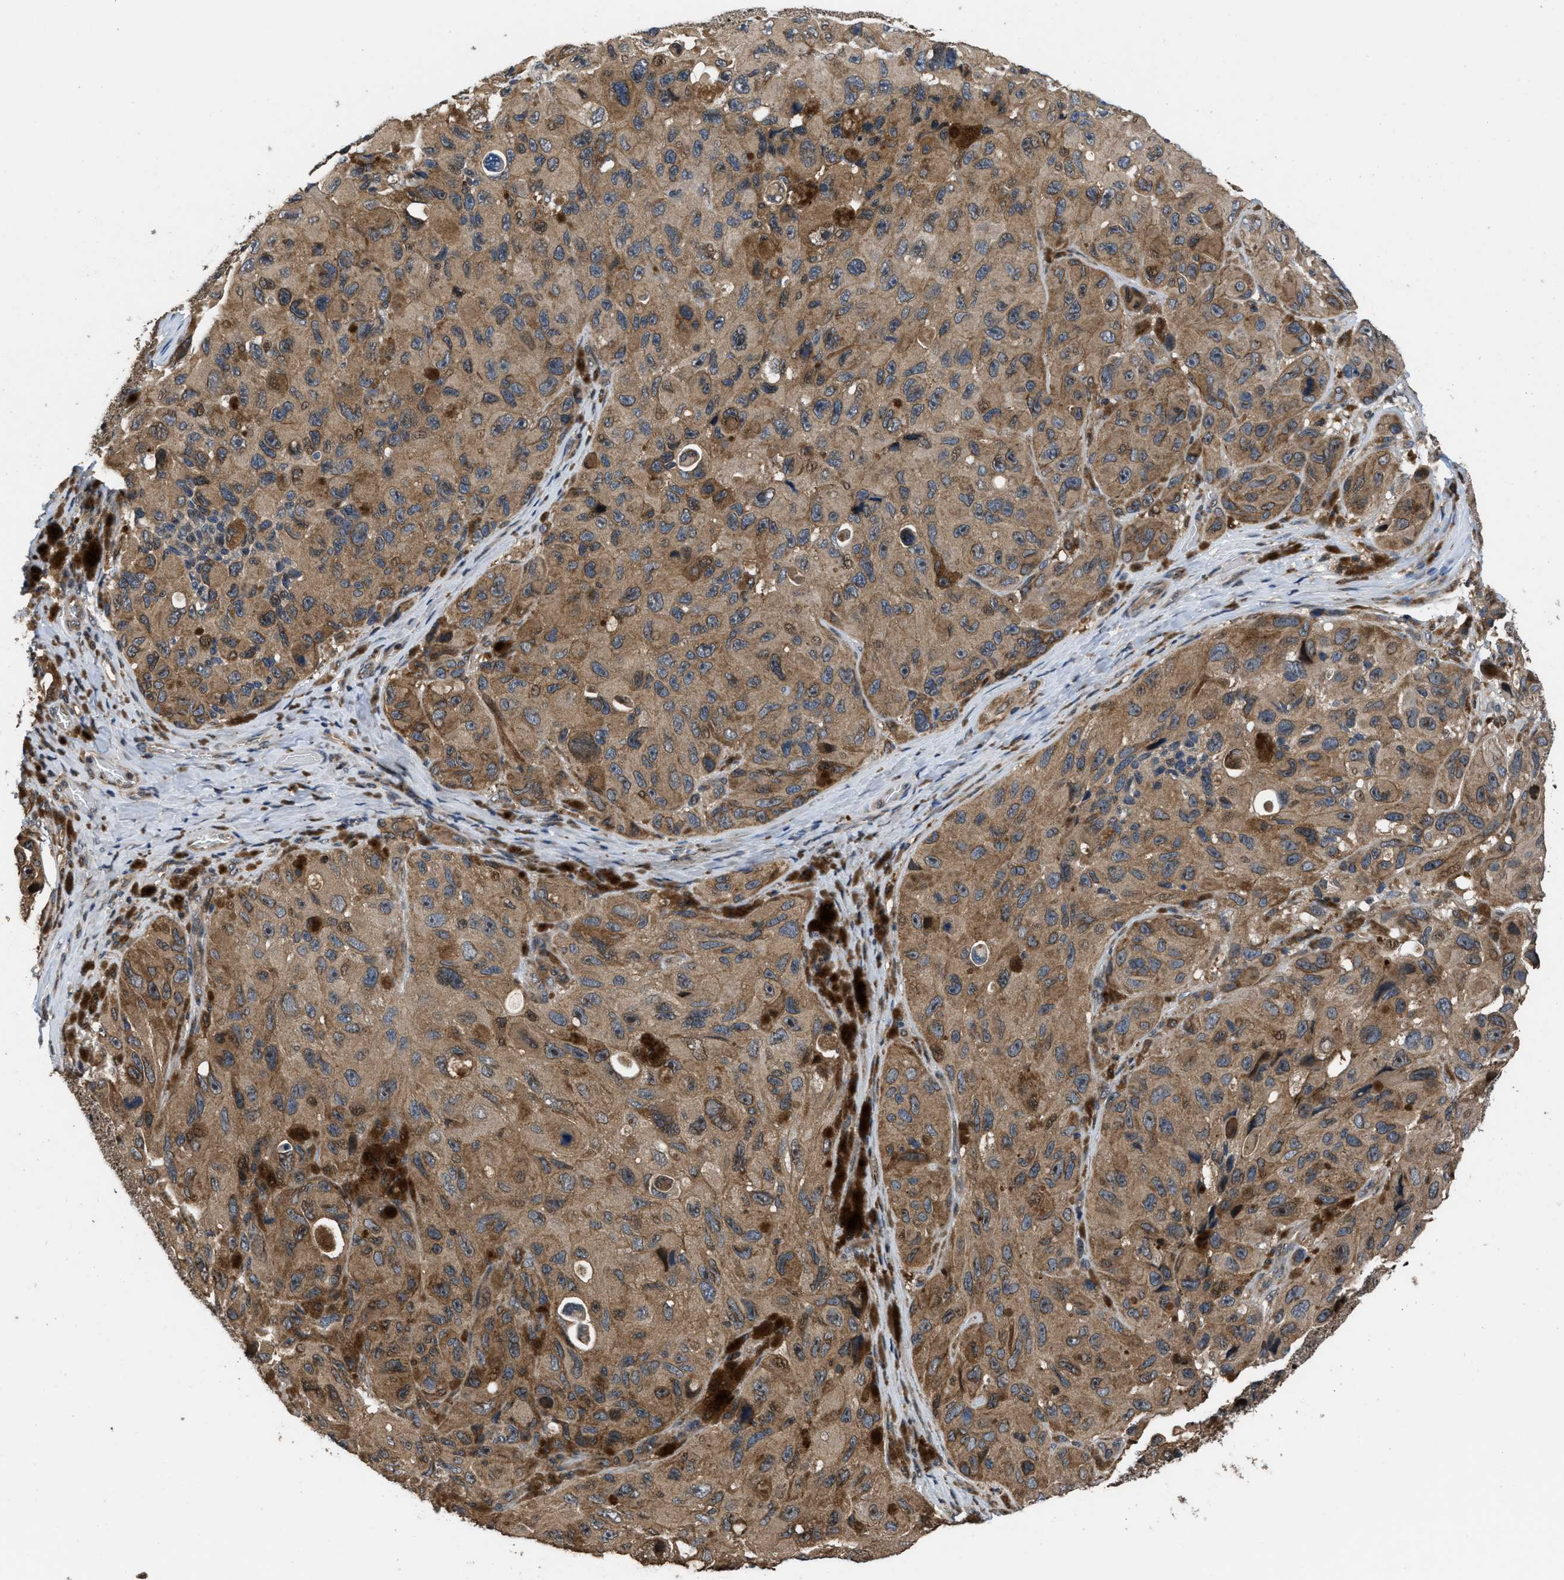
{"staining": {"intensity": "moderate", "quantity": ">75%", "location": "cytoplasmic/membranous,nuclear"}, "tissue": "melanoma", "cell_type": "Tumor cells", "image_type": "cancer", "snomed": [{"axis": "morphology", "description": "Malignant melanoma, NOS"}, {"axis": "topography", "description": "Skin"}], "caption": "Protein staining by IHC exhibits moderate cytoplasmic/membranous and nuclear positivity in about >75% of tumor cells in melanoma. (DAB (3,3'-diaminobenzidine) = brown stain, brightfield microscopy at high magnification).", "gene": "CTBS", "patient": {"sex": "female", "age": 73}}